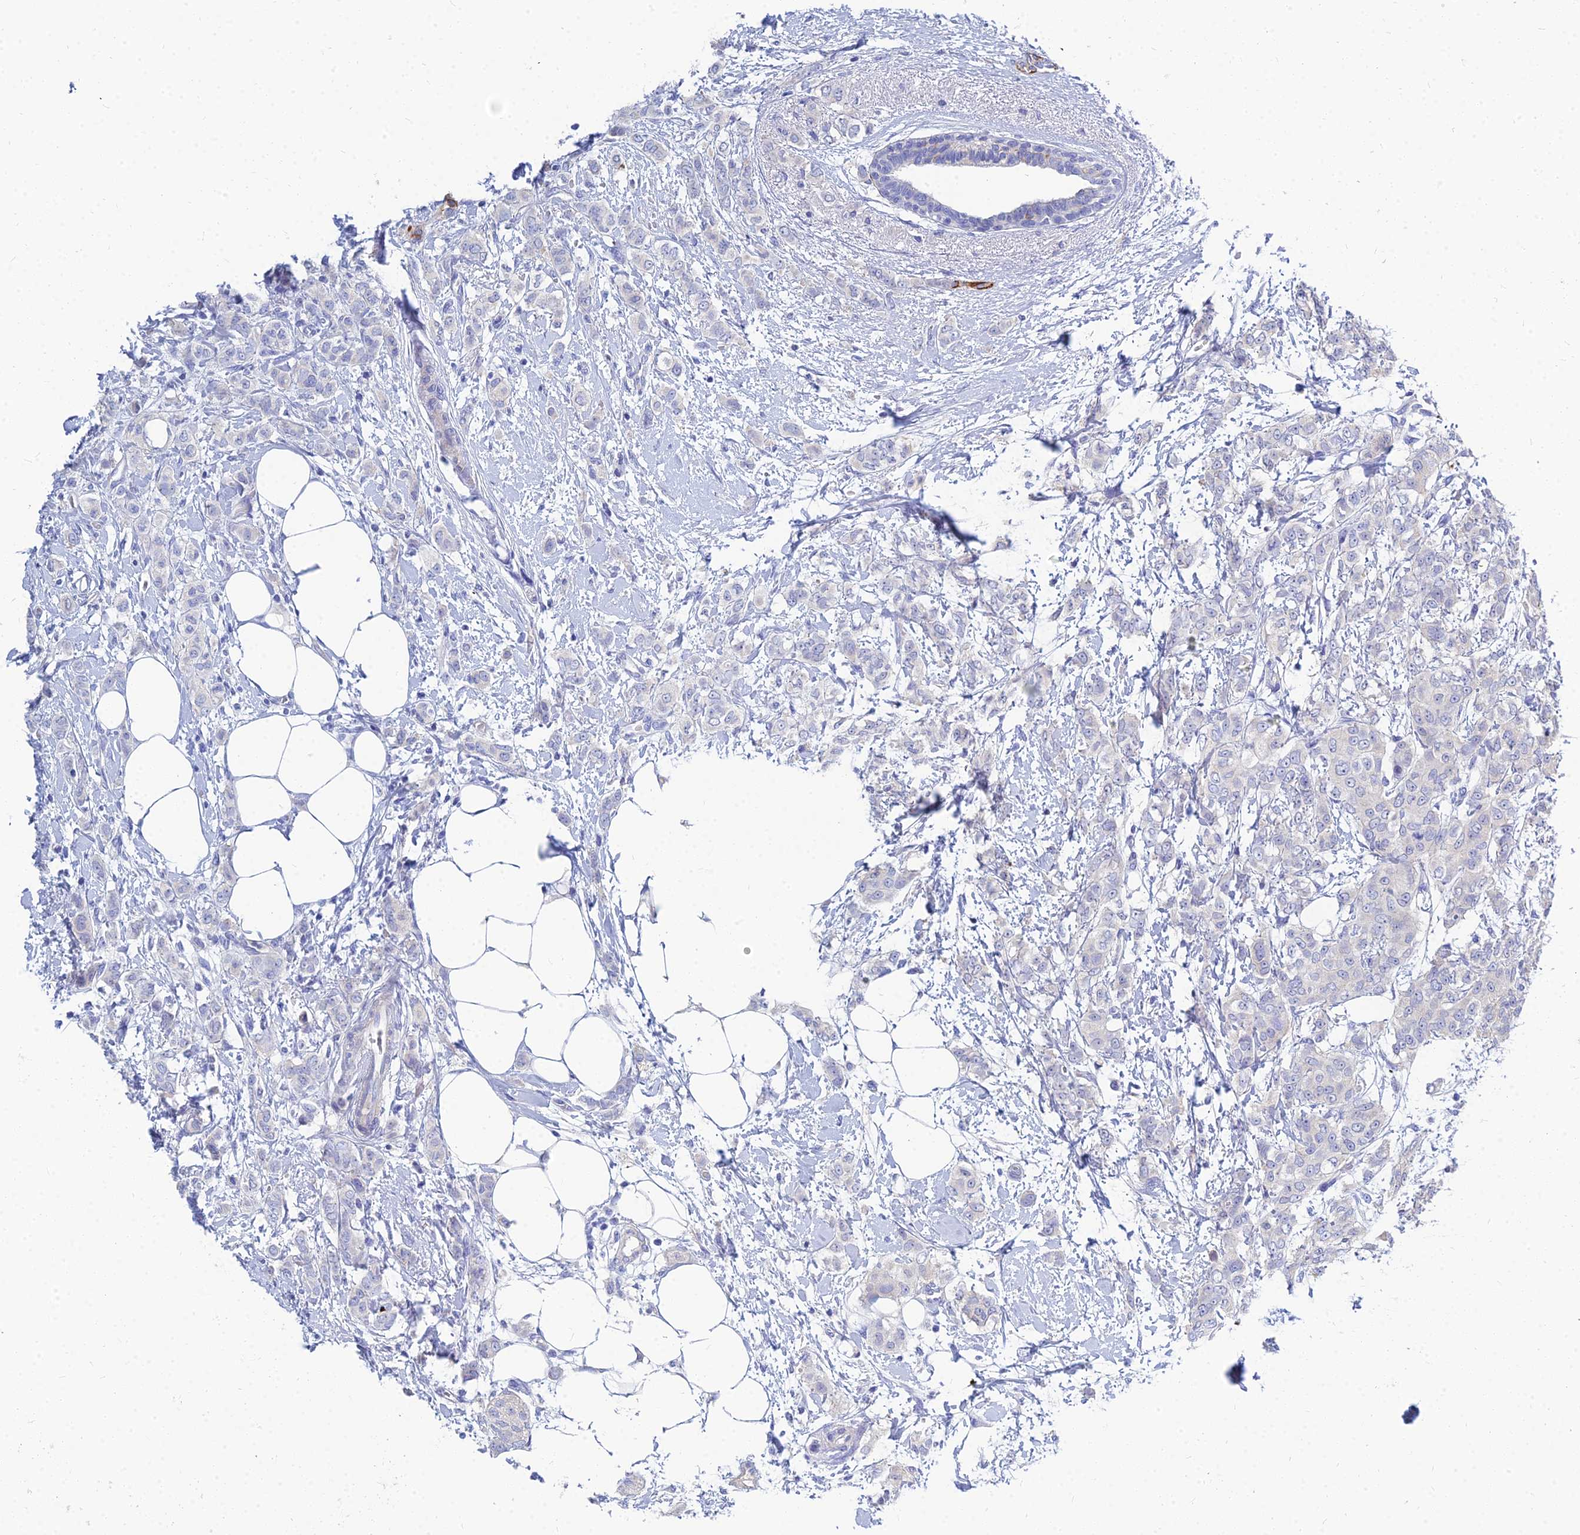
{"staining": {"intensity": "negative", "quantity": "none", "location": "none"}, "tissue": "breast cancer", "cell_type": "Tumor cells", "image_type": "cancer", "snomed": [{"axis": "morphology", "description": "Duct carcinoma"}, {"axis": "topography", "description": "Breast"}], "caption": "IHC of human breast infiltrating ductal carcinoma shows no expression in tumor cells.", "gene": "ZNF552", "patient": {"sex": "female", "age": 72}}